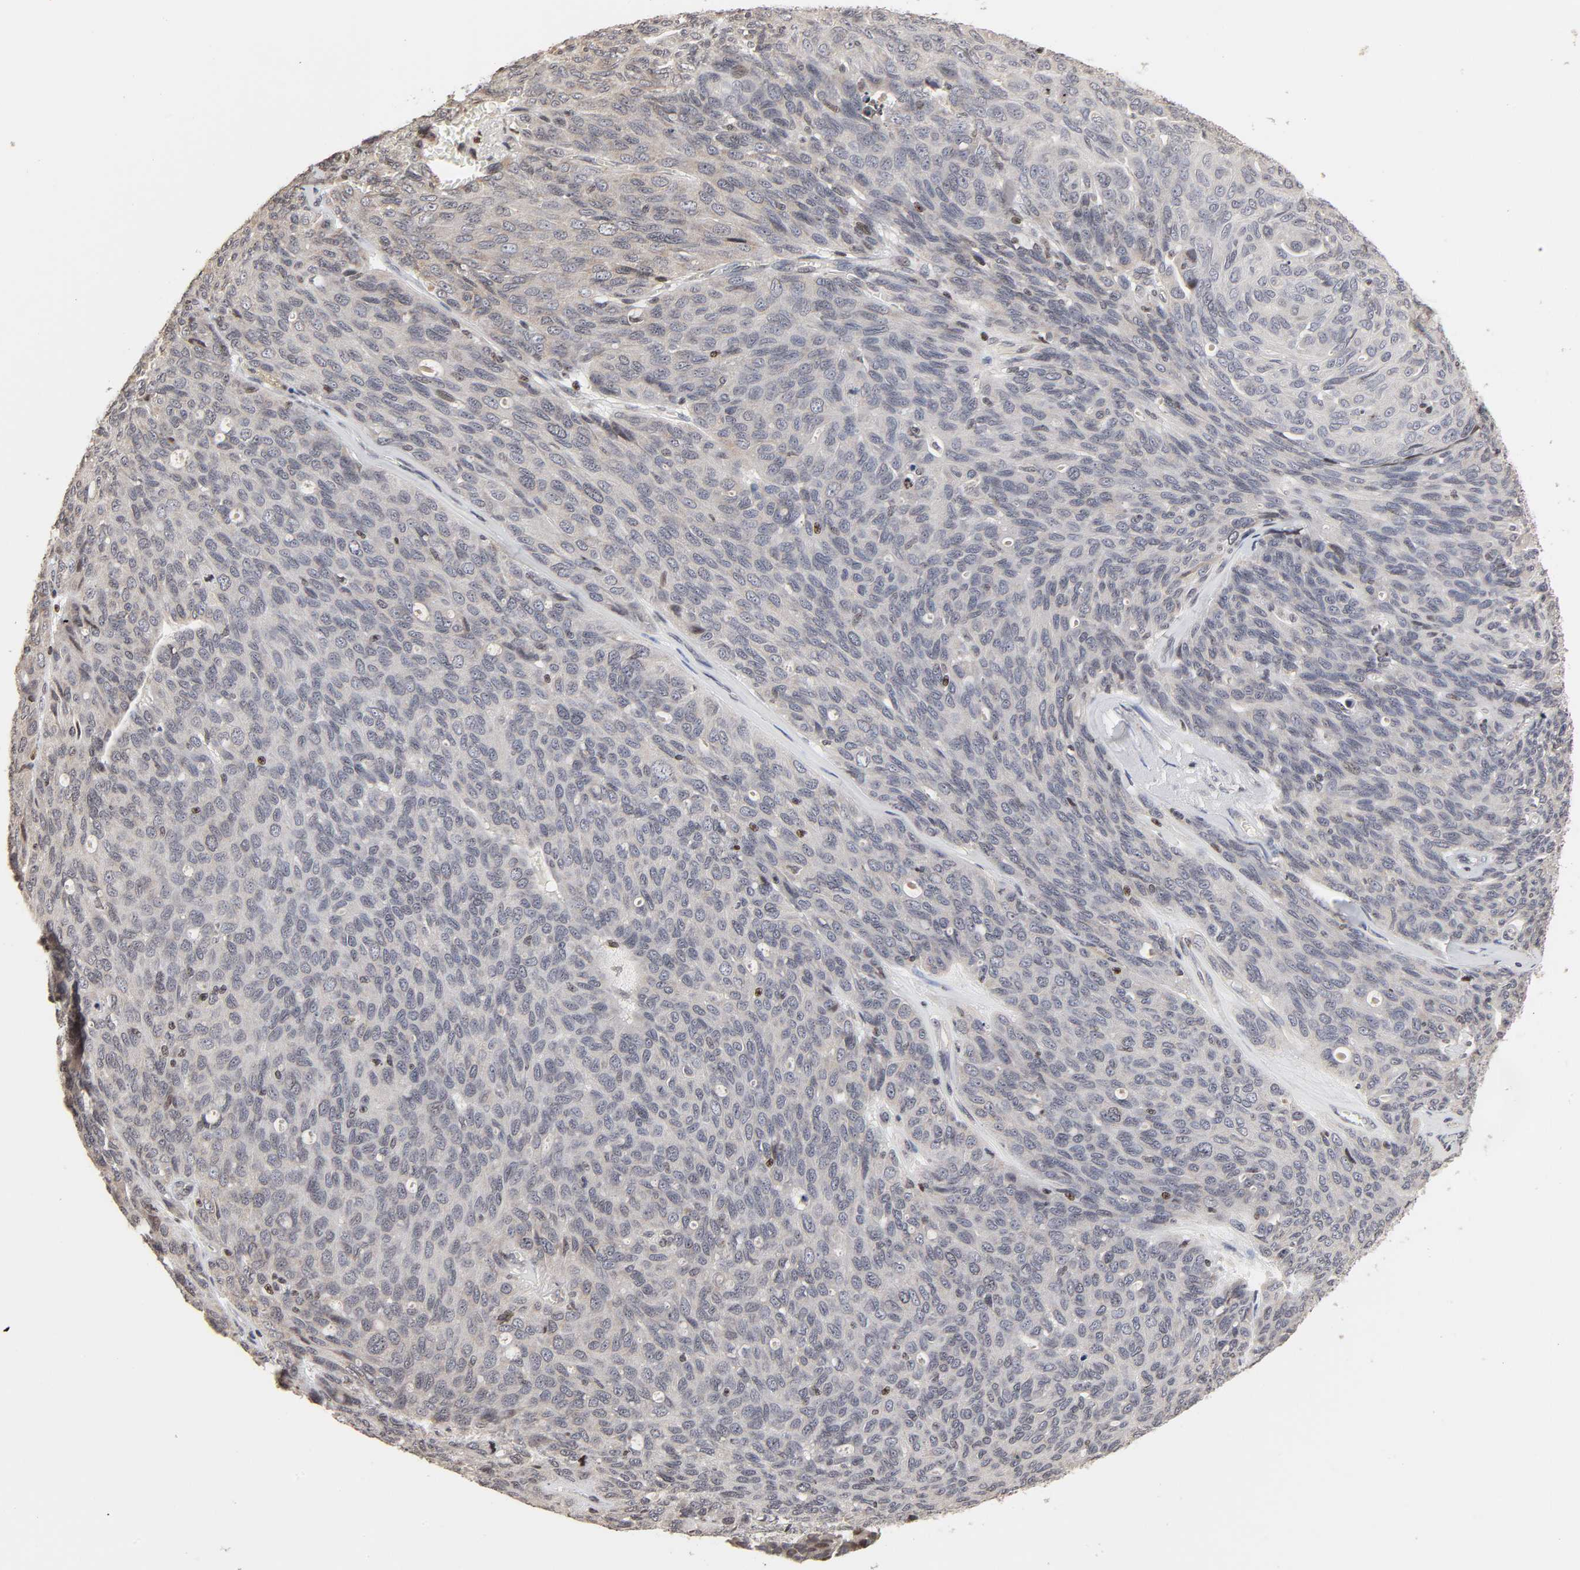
{"staining": {"intensity": "negative", "quantity": "none", "location": "none"}, "tissue": "ovarian cancer", "cell_type": "Tumor cells", "image_type": "cancer", "snomed": [{"axis": "morphology", "description": "Carcinoma, endometroid"}, {"axis": "topography", "description": "Ovary"}], "caption": "The immunohistochemistry micrograph has no significant expression in tumor cells of ovarian cancer (endometroid carcinoma) tissue.", "gene": "ZNF473", "patient": {"sex": "female", "age": 60}}